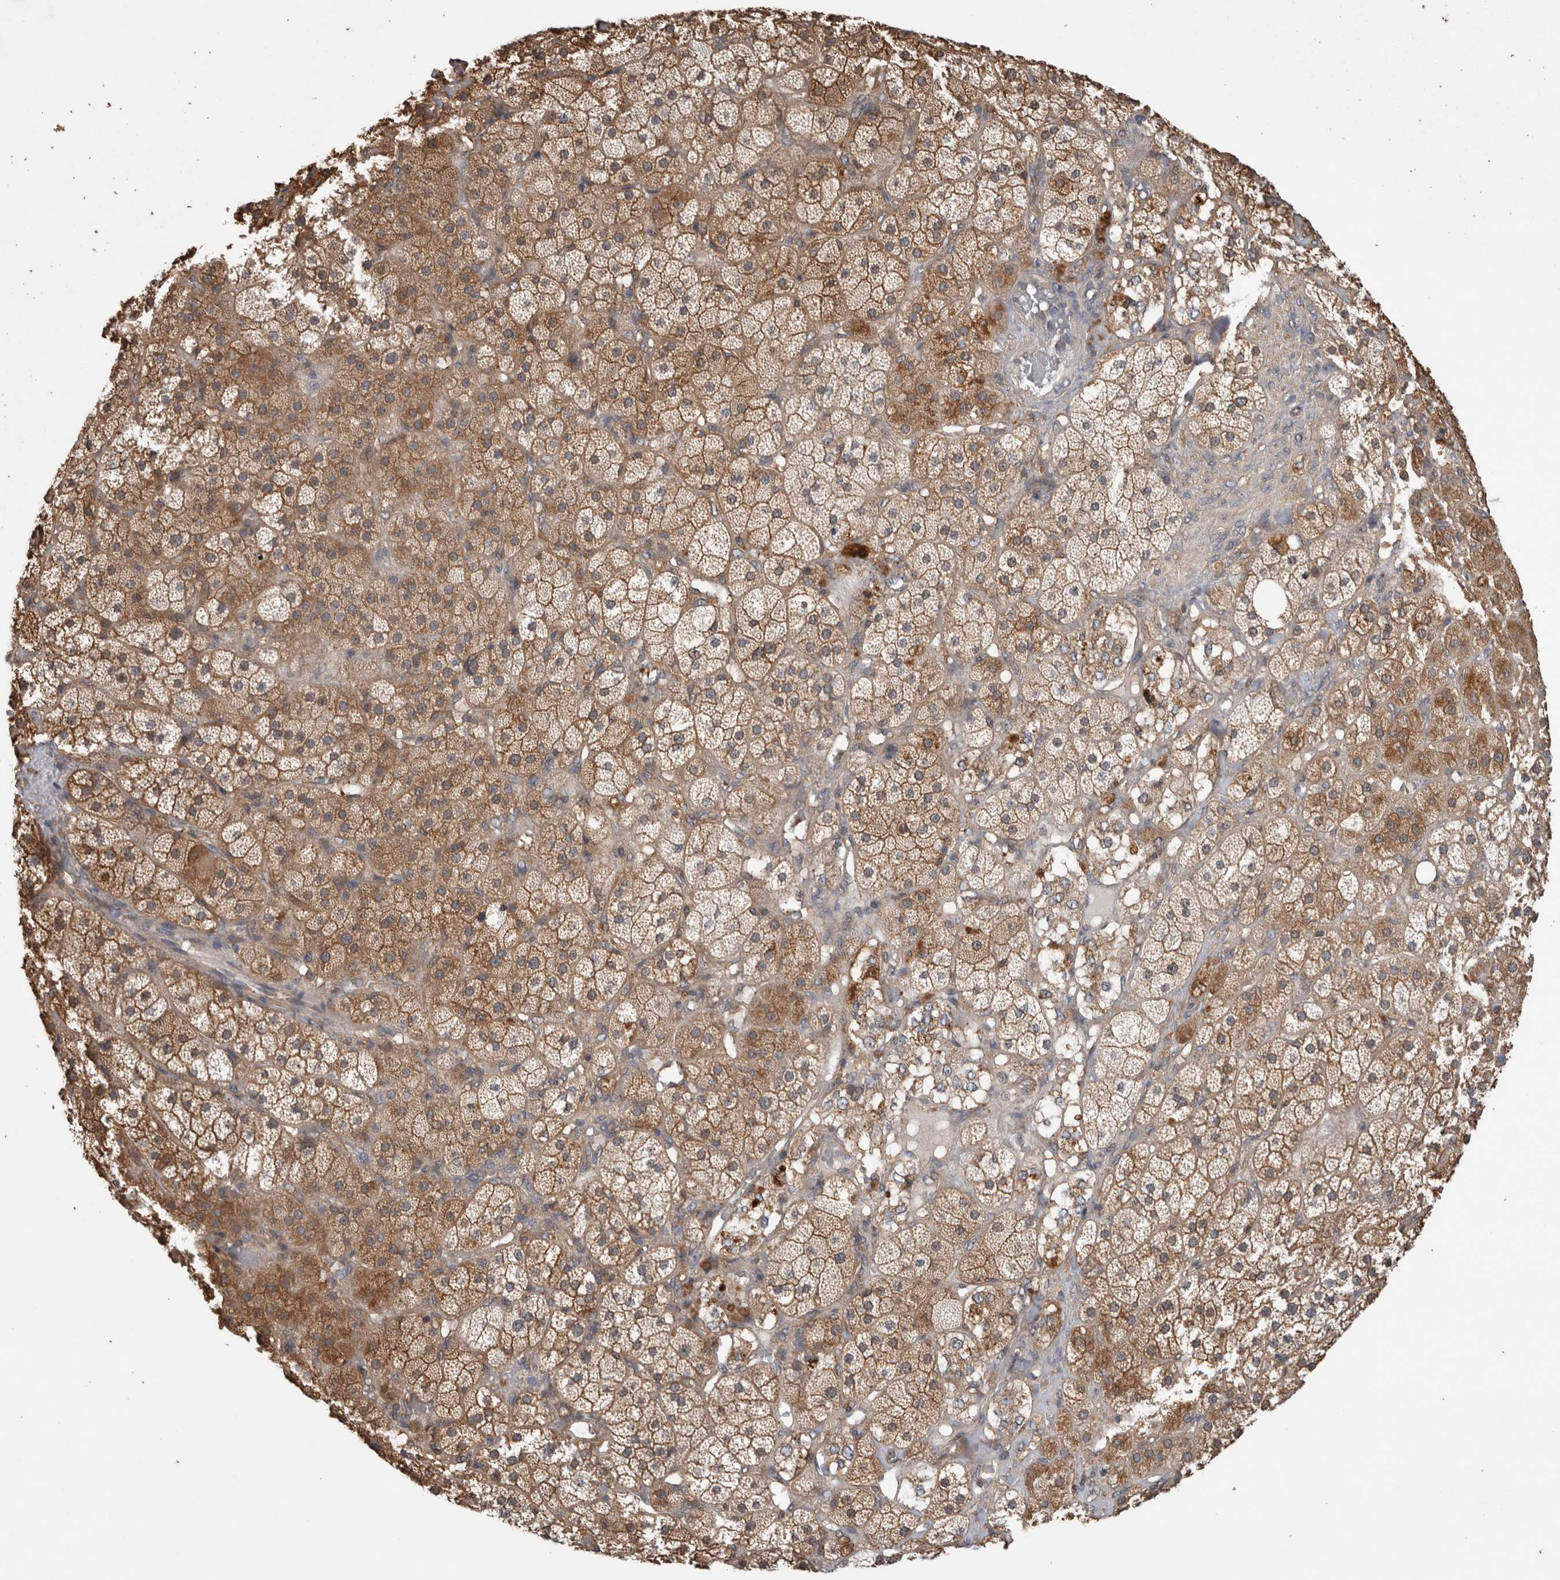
{"staining": {"intensity": "moderate", "quantity": ">75%", "location": "cytoplasmic/membranous"}, "tissue": "adrenal gland", "cell_type": "Glandular cells", "image_type": "normal", "snomed": [{"axis": "morphology", "description": "Normal tissue, NOS"}, {"axis": "topography", "description": "Adrenal gland"}], "caption": "Glandular cells display medium levels of moderate cytoplasmic/membranous expression in approximately >75% of cells in benign human adrenal gland.", "gene": "TRIM5", "patient": {"sex": "male", "age": 57}}